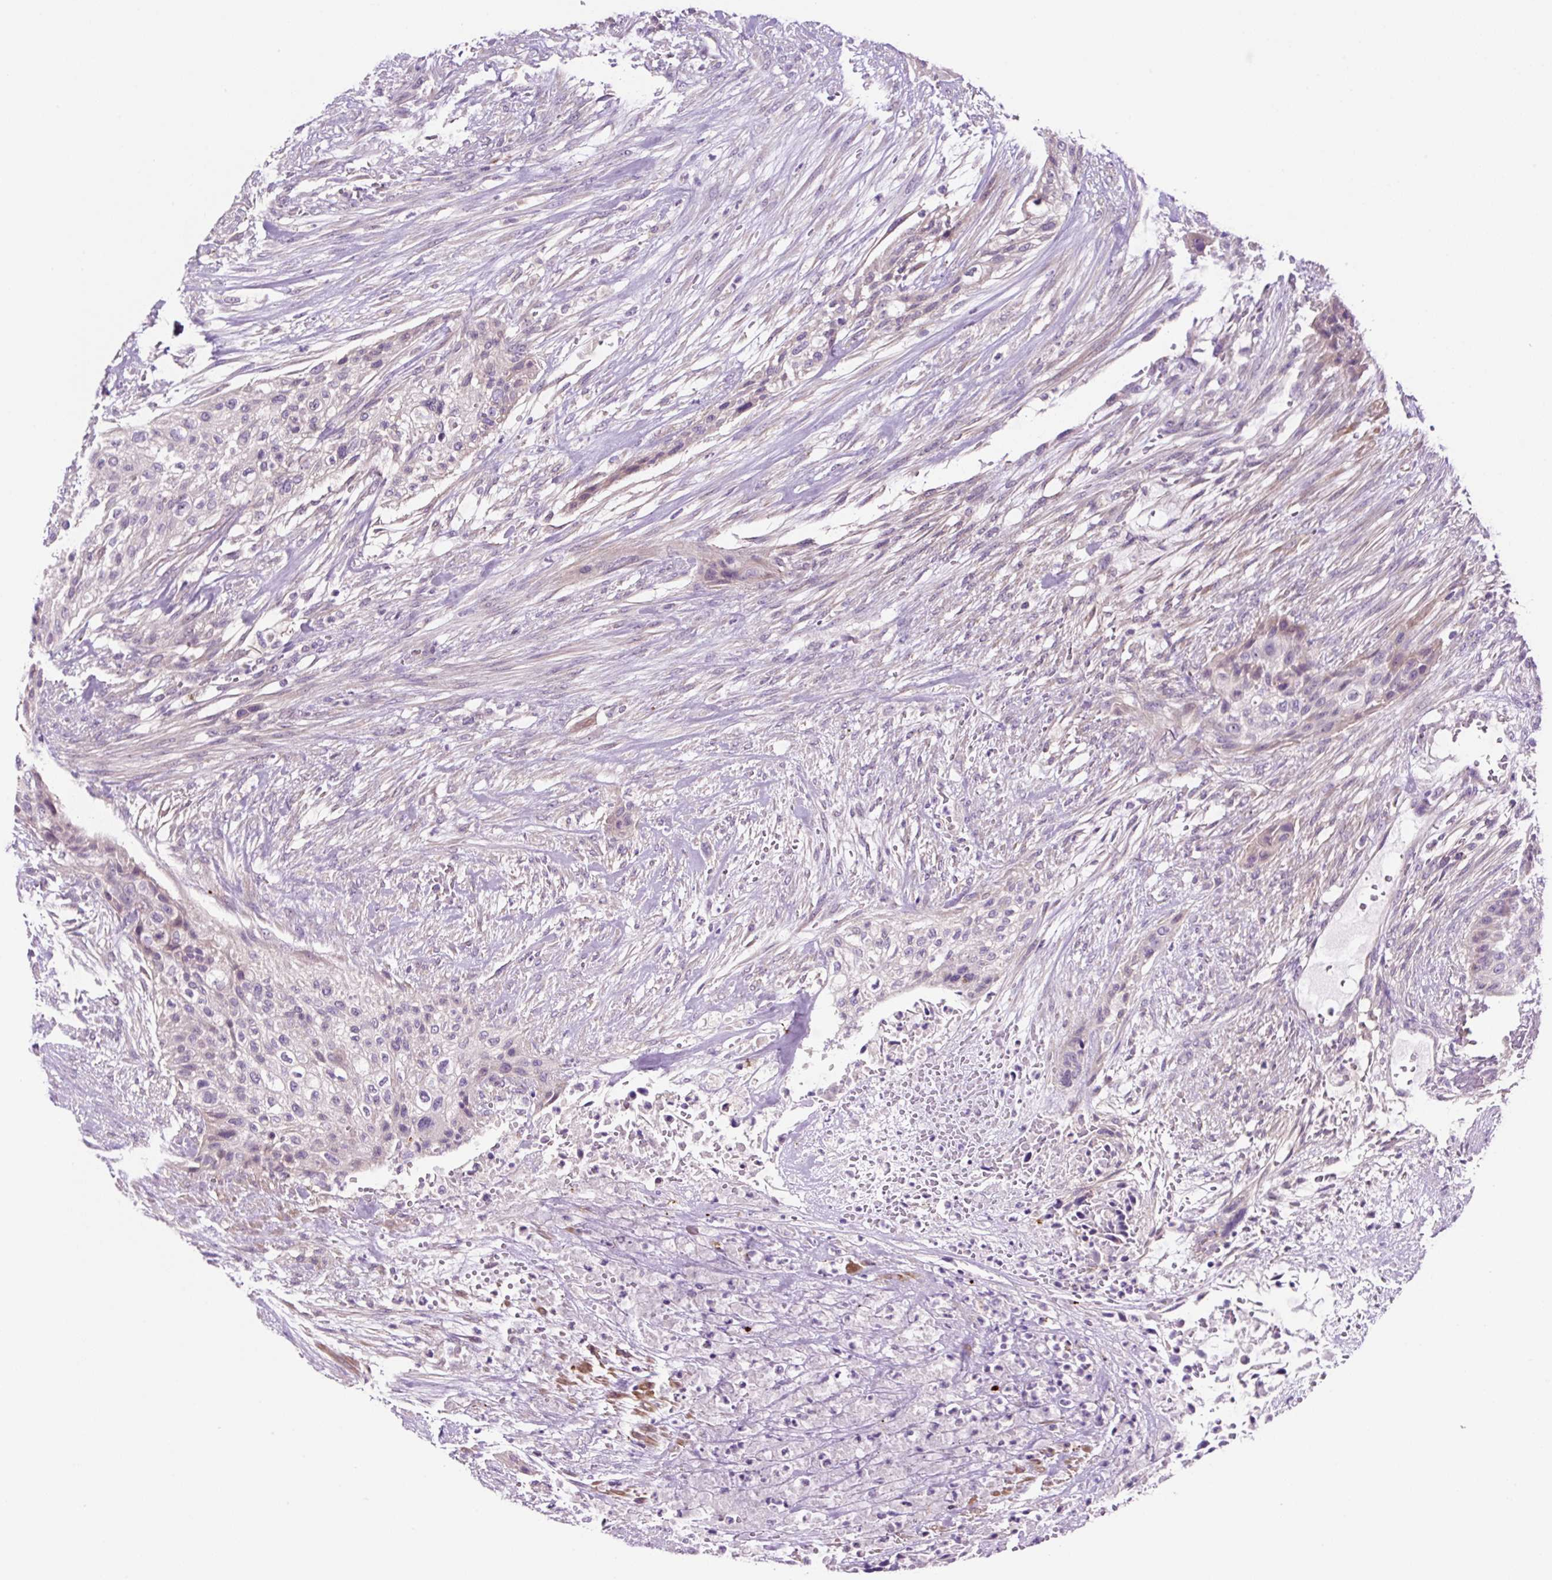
{"staining": {"intensity": "negative", "quantity": "none", "location": "none"}, "tissue": "urothelial cancer", "cell_type": "Tumor cells", "image_type": "cancer", "snomed": [{"axis": "morphology", "description": "Urothelial carcinoma, High grade"}, {"axis": "topography", "description": "Urinary bladder"}], "caption": "A histopathology image of human high-grade urothelial carcinoma is negative for staining in tumor cells.", "gene": "OGDHL", "patient": {"sex": "male", "age": 35}}